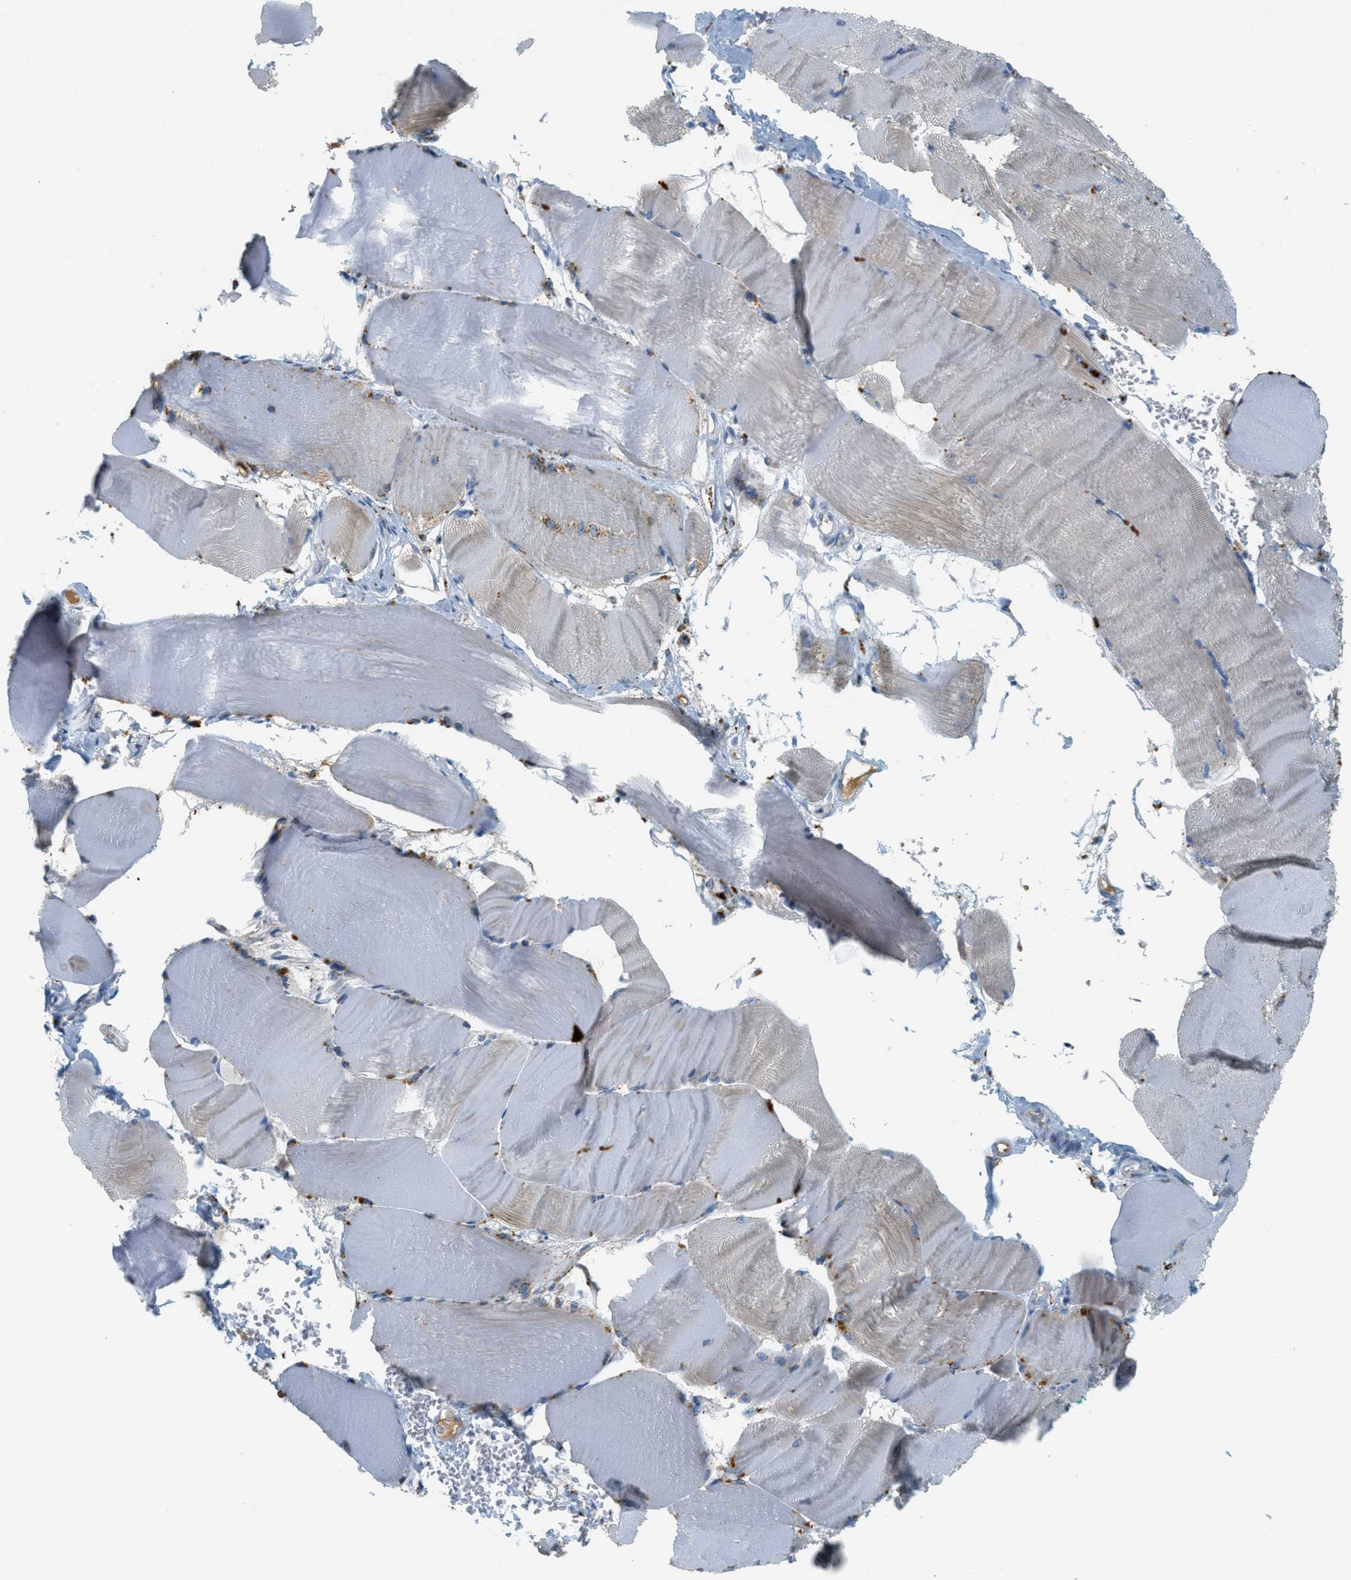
{"staining": {"intensity": "weak", "quantity": "25%-75%", "location": "cytoplasmic/membranous"}, "tissue": "skeletal muscle", "cell_type": "Myocytes", "image_type": "normal", "snomed": [{"axis": "morphology", "description": "Normal tissue, NOS"}, {"axis": "topography", "description": "Skin"}, {"axis": "topography", "description": "Skeletal muscle"}], "caption": "DAB immunohistochemical staining of unremarkable skeletal muscle shows weak cytoplasmic/membranous protein positivity in about 25%-75% of myocytes.", "gene": "ENTPD4", "patient": {"sex": "male", "age": 83}}